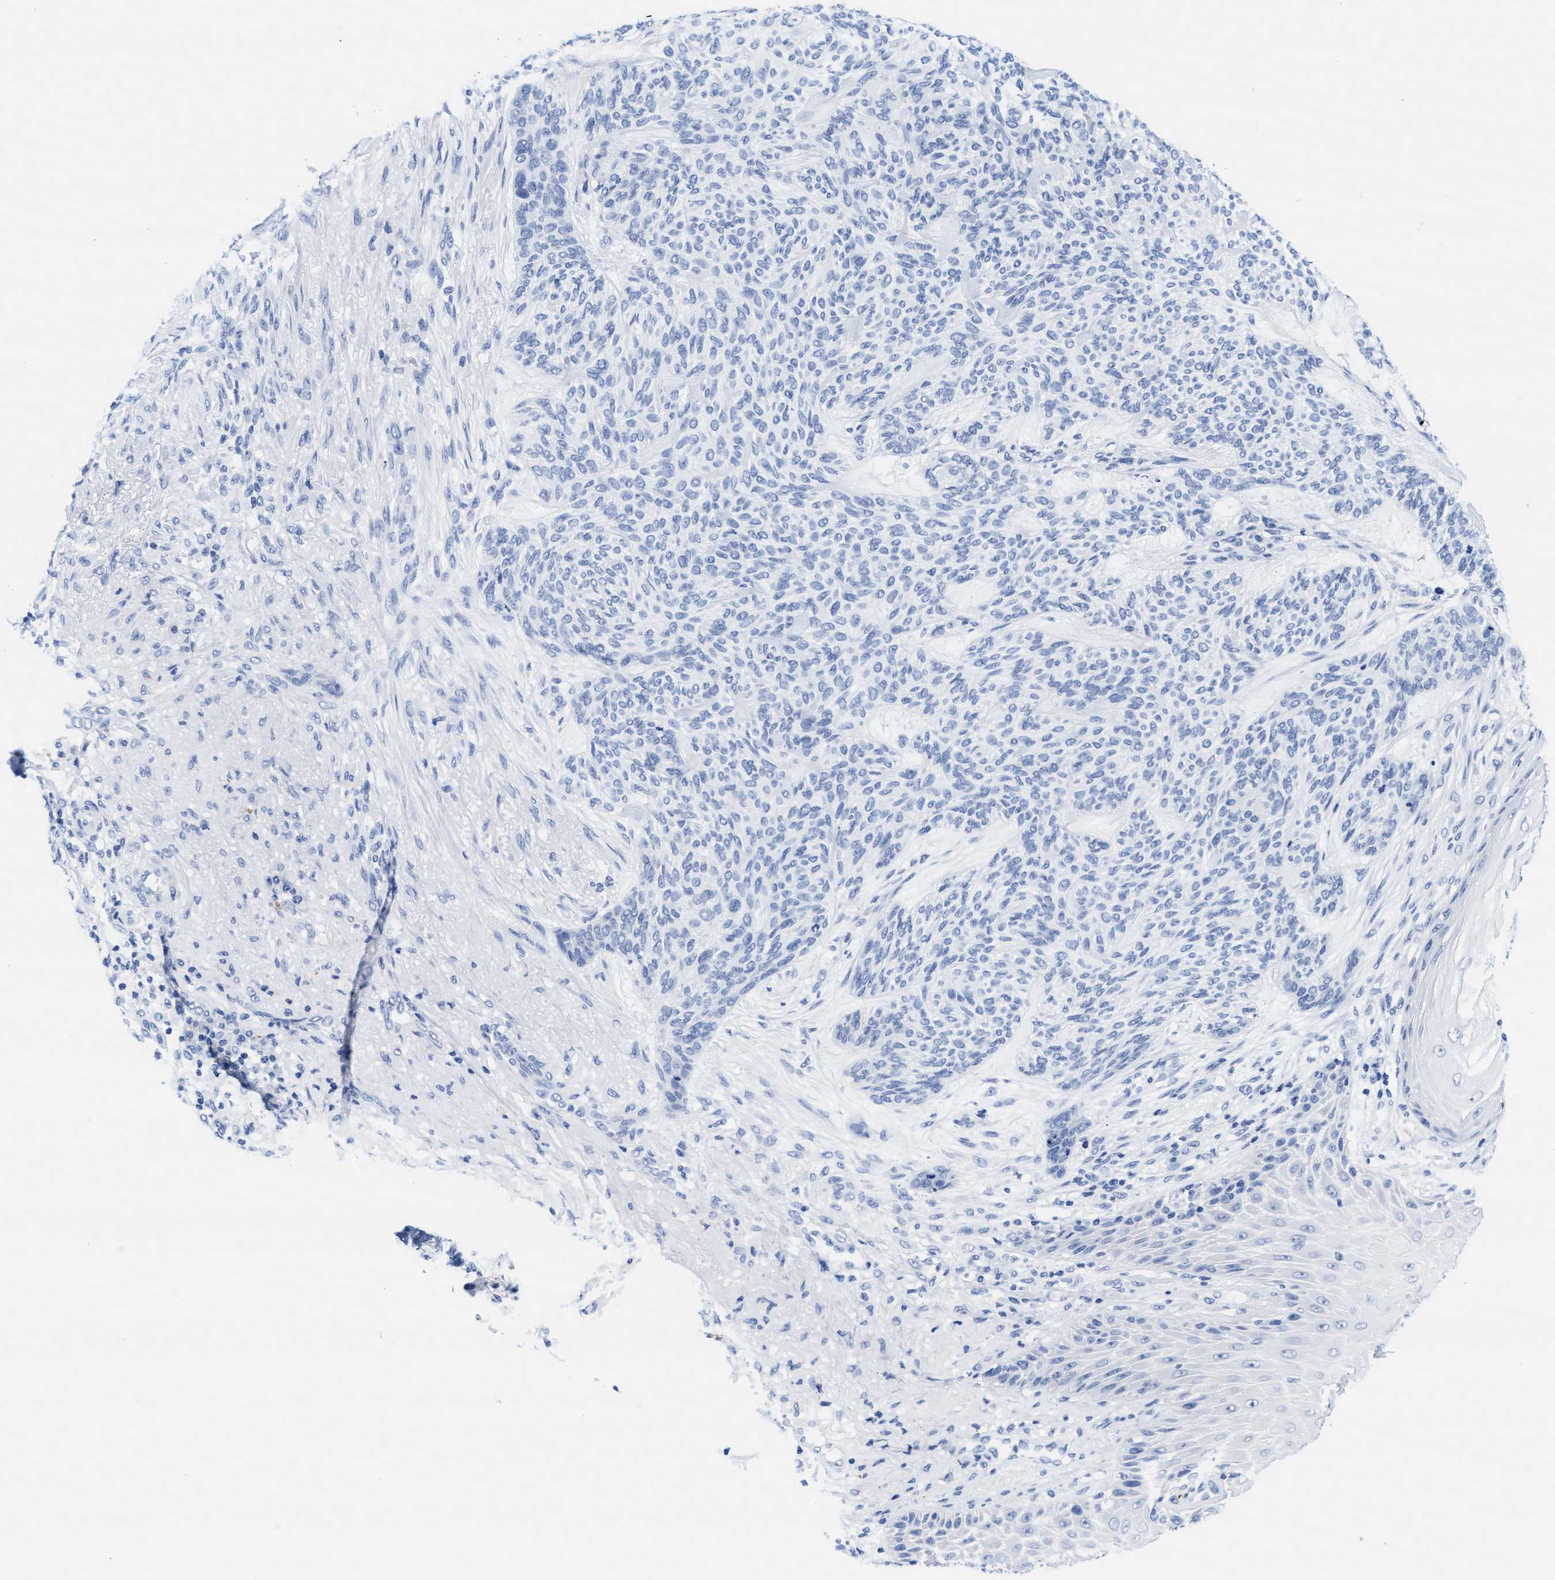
{"staining": {"intensity": "negative", "quantity": "none", "location": "none"}, "tissue": "skin cancer", "cell_type": "Tumor cells", "image_type": "cancer", "snomed": [{"axis": "morphology", "description": "Basal cell carcinoma"}, {"axis": "topography", "description": "Skin"}], "caption": "Skin cancer was stained to show a protein in brown. There is no significant staining in tumor cells.", "gene": "TTC3", "patient": {"sex": "male", "age": 55}}